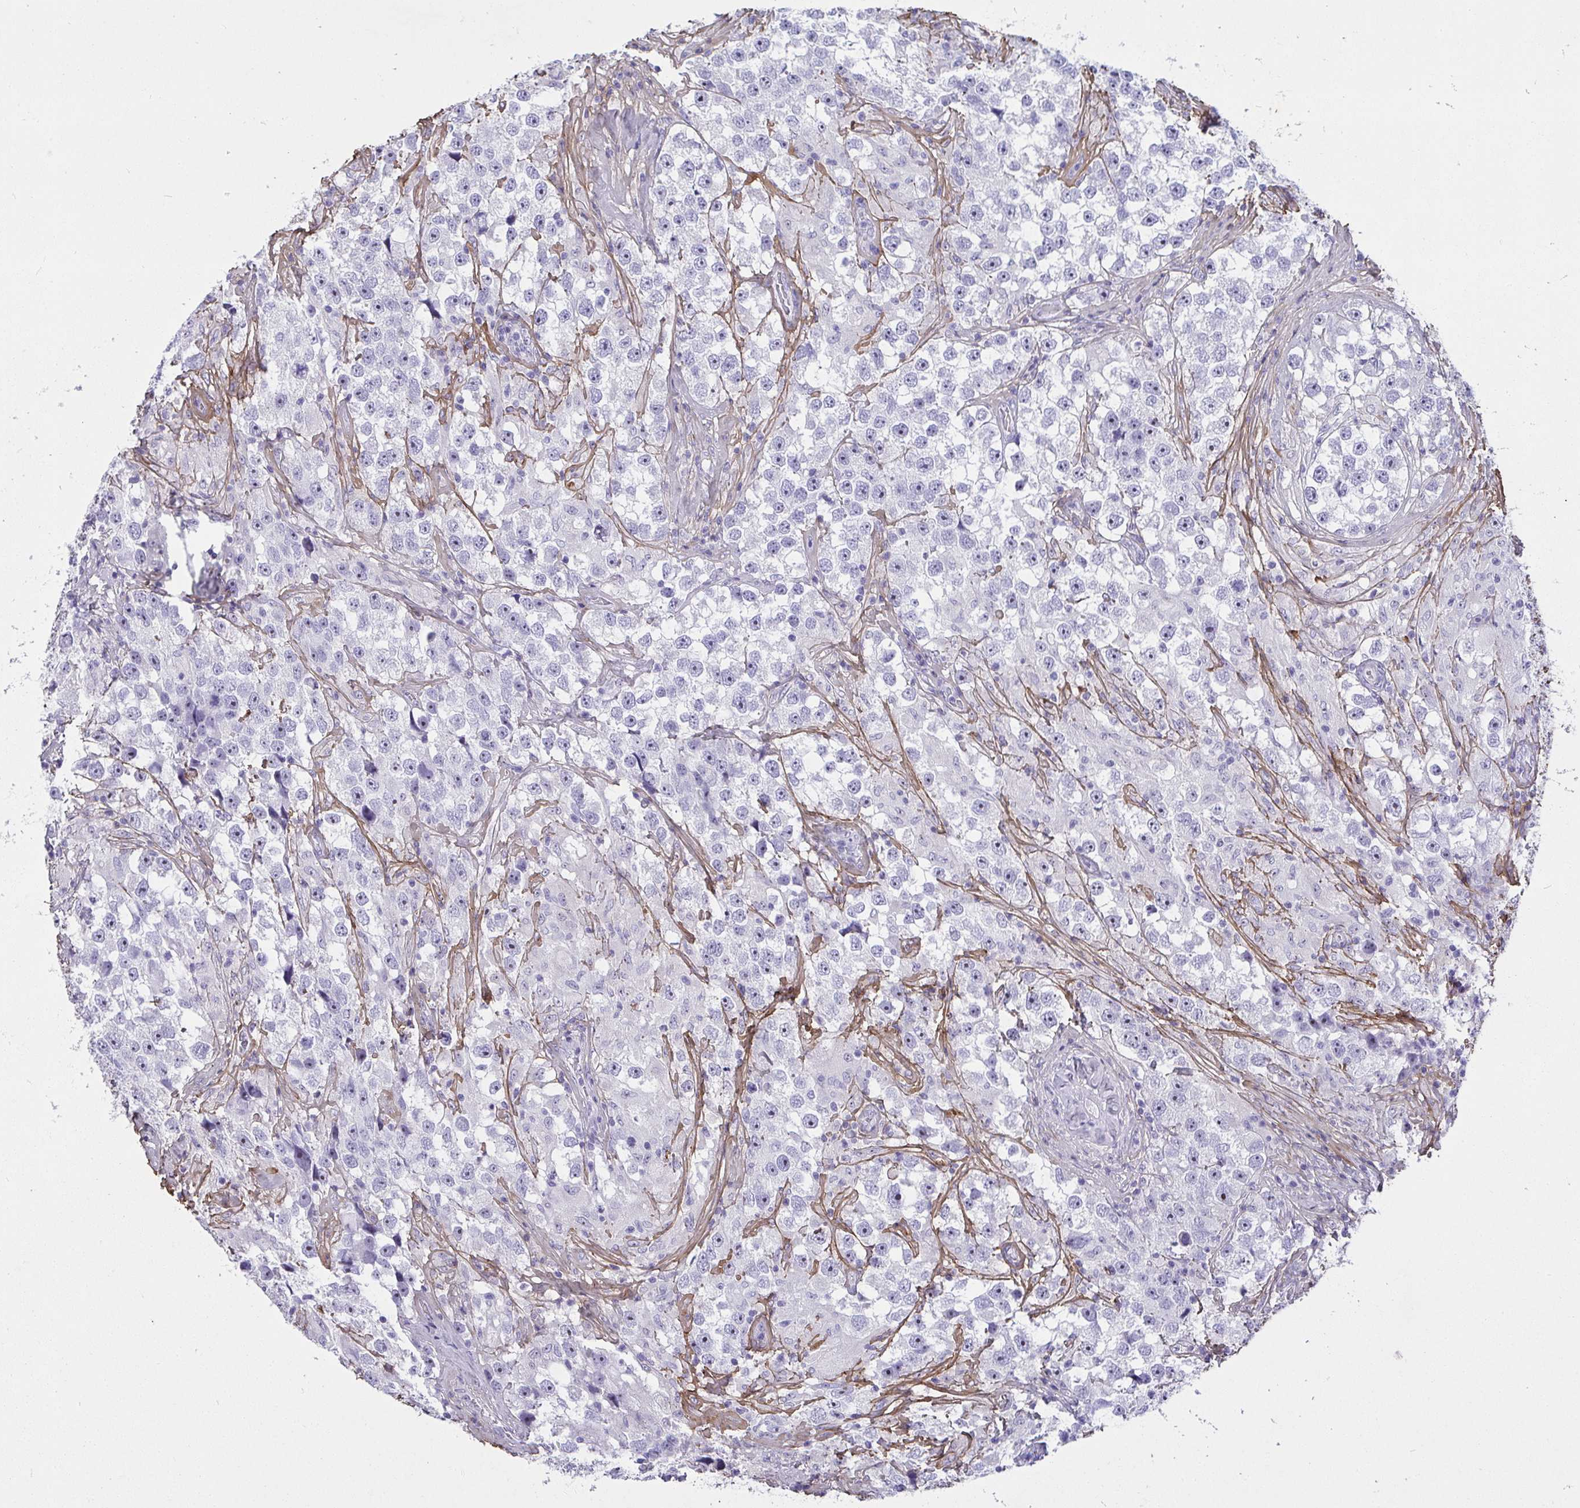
{"staining": {"intensity": "negative", "quantity": "none", "location": "none"}, "tissue": "testis cancer", "cell_type": "Tumor cells", "image_type": "cancer", "snomed": [{"axis": "morphology", "description": "Seminoma, NOS"}, {"axis": "topography", "description": "Testis"}], "caption": "A photomicrograph of human testis seminoma is negative for staining in tumor cells.", "gene": "LHFPL6", "patient": {"sex": "male", "age": 46}}